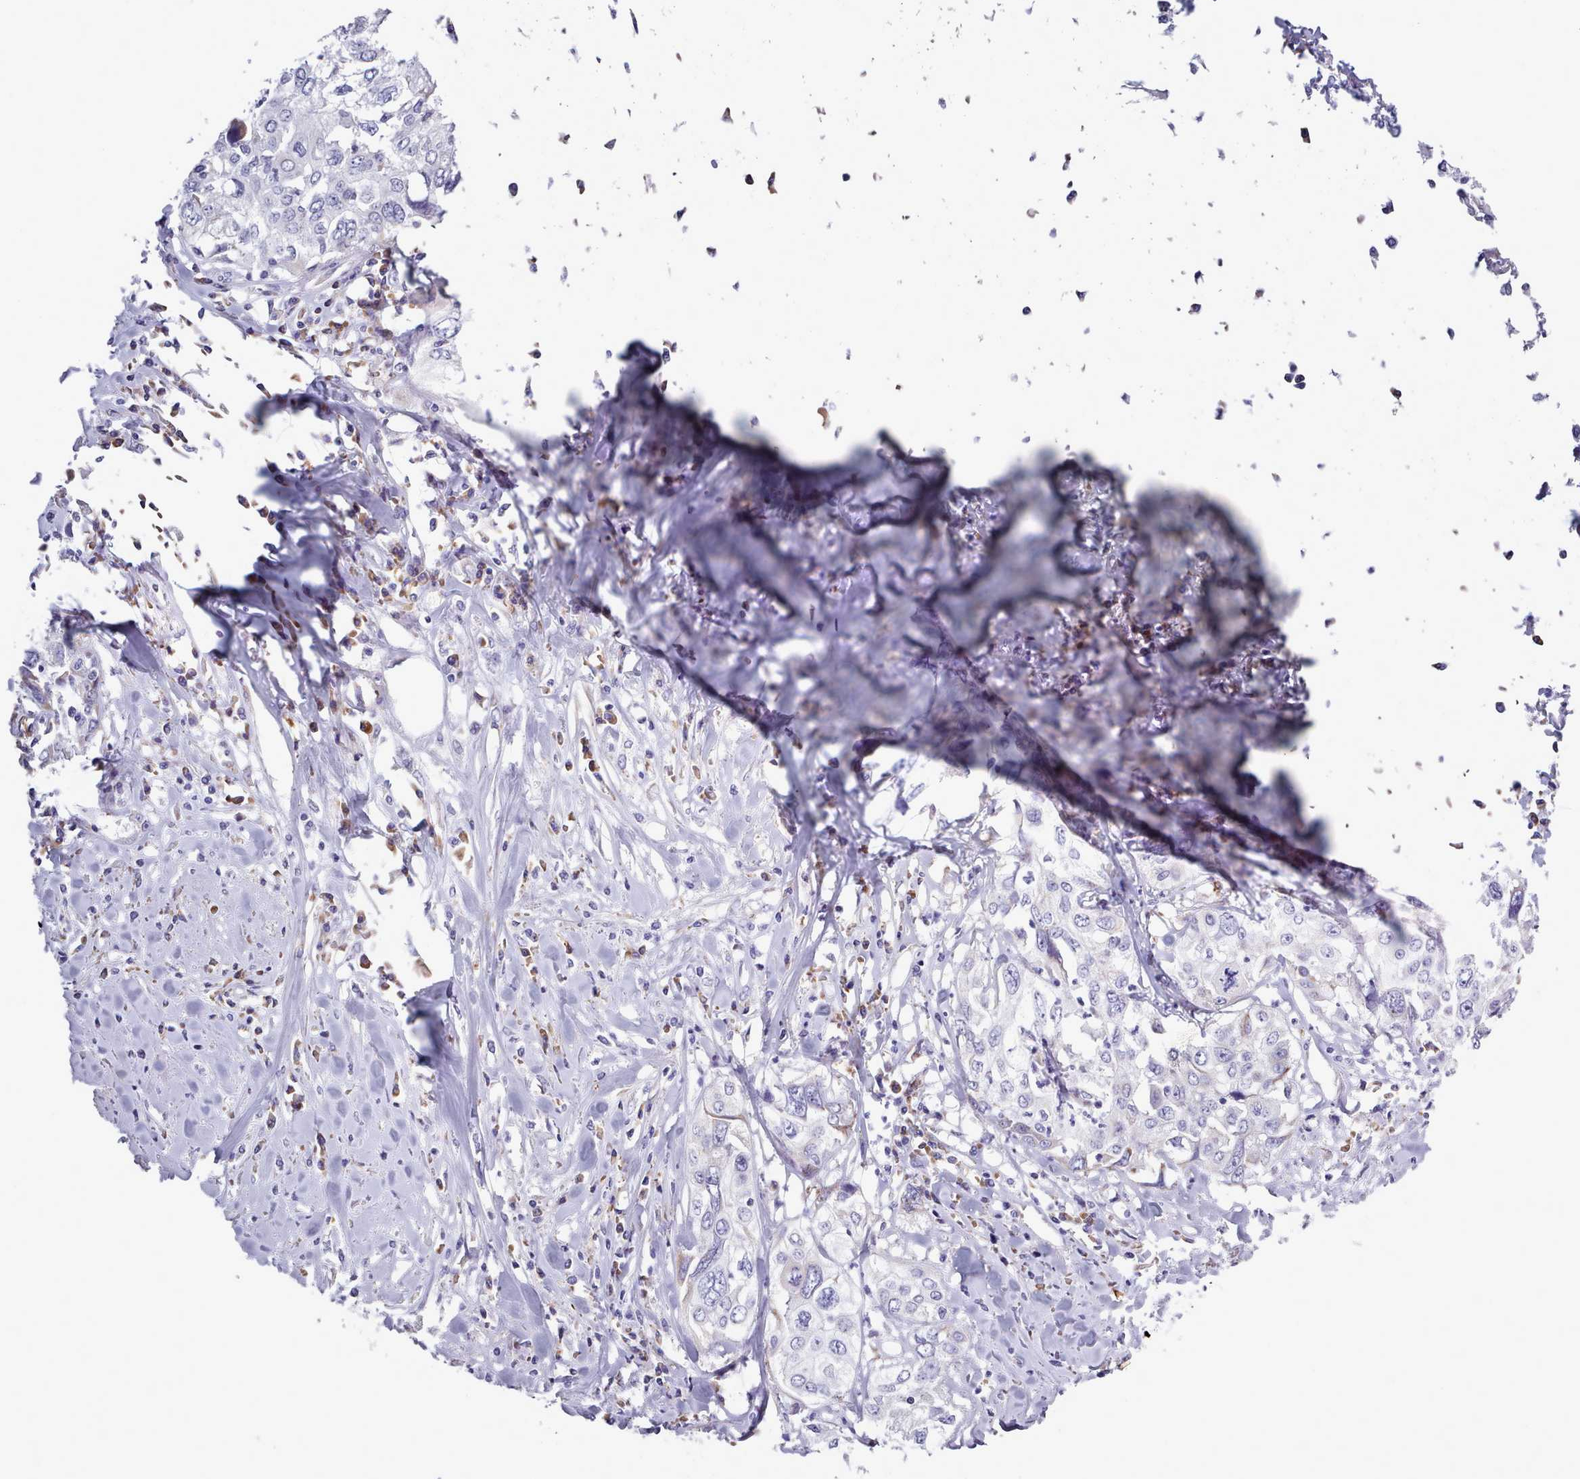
{"staining": {"intensity": "negative", "quantity": "none", "location": "none"}, "tissue": "cervical cancer", "cell_type": "Tumor cells", "image_type": "cancer", "snomed": [{"axis": "morphology", "description": "Squamous cell carcinoma, NOS"}, {"axis": "topography", "description": "Cervix"}], "caption": "IHC of human cervical cancer (squamous cell carcinoma) reveals no positivity in tumor cells.", "gene": "XKR8", "patient": {"sex": "female", "age": 31}}